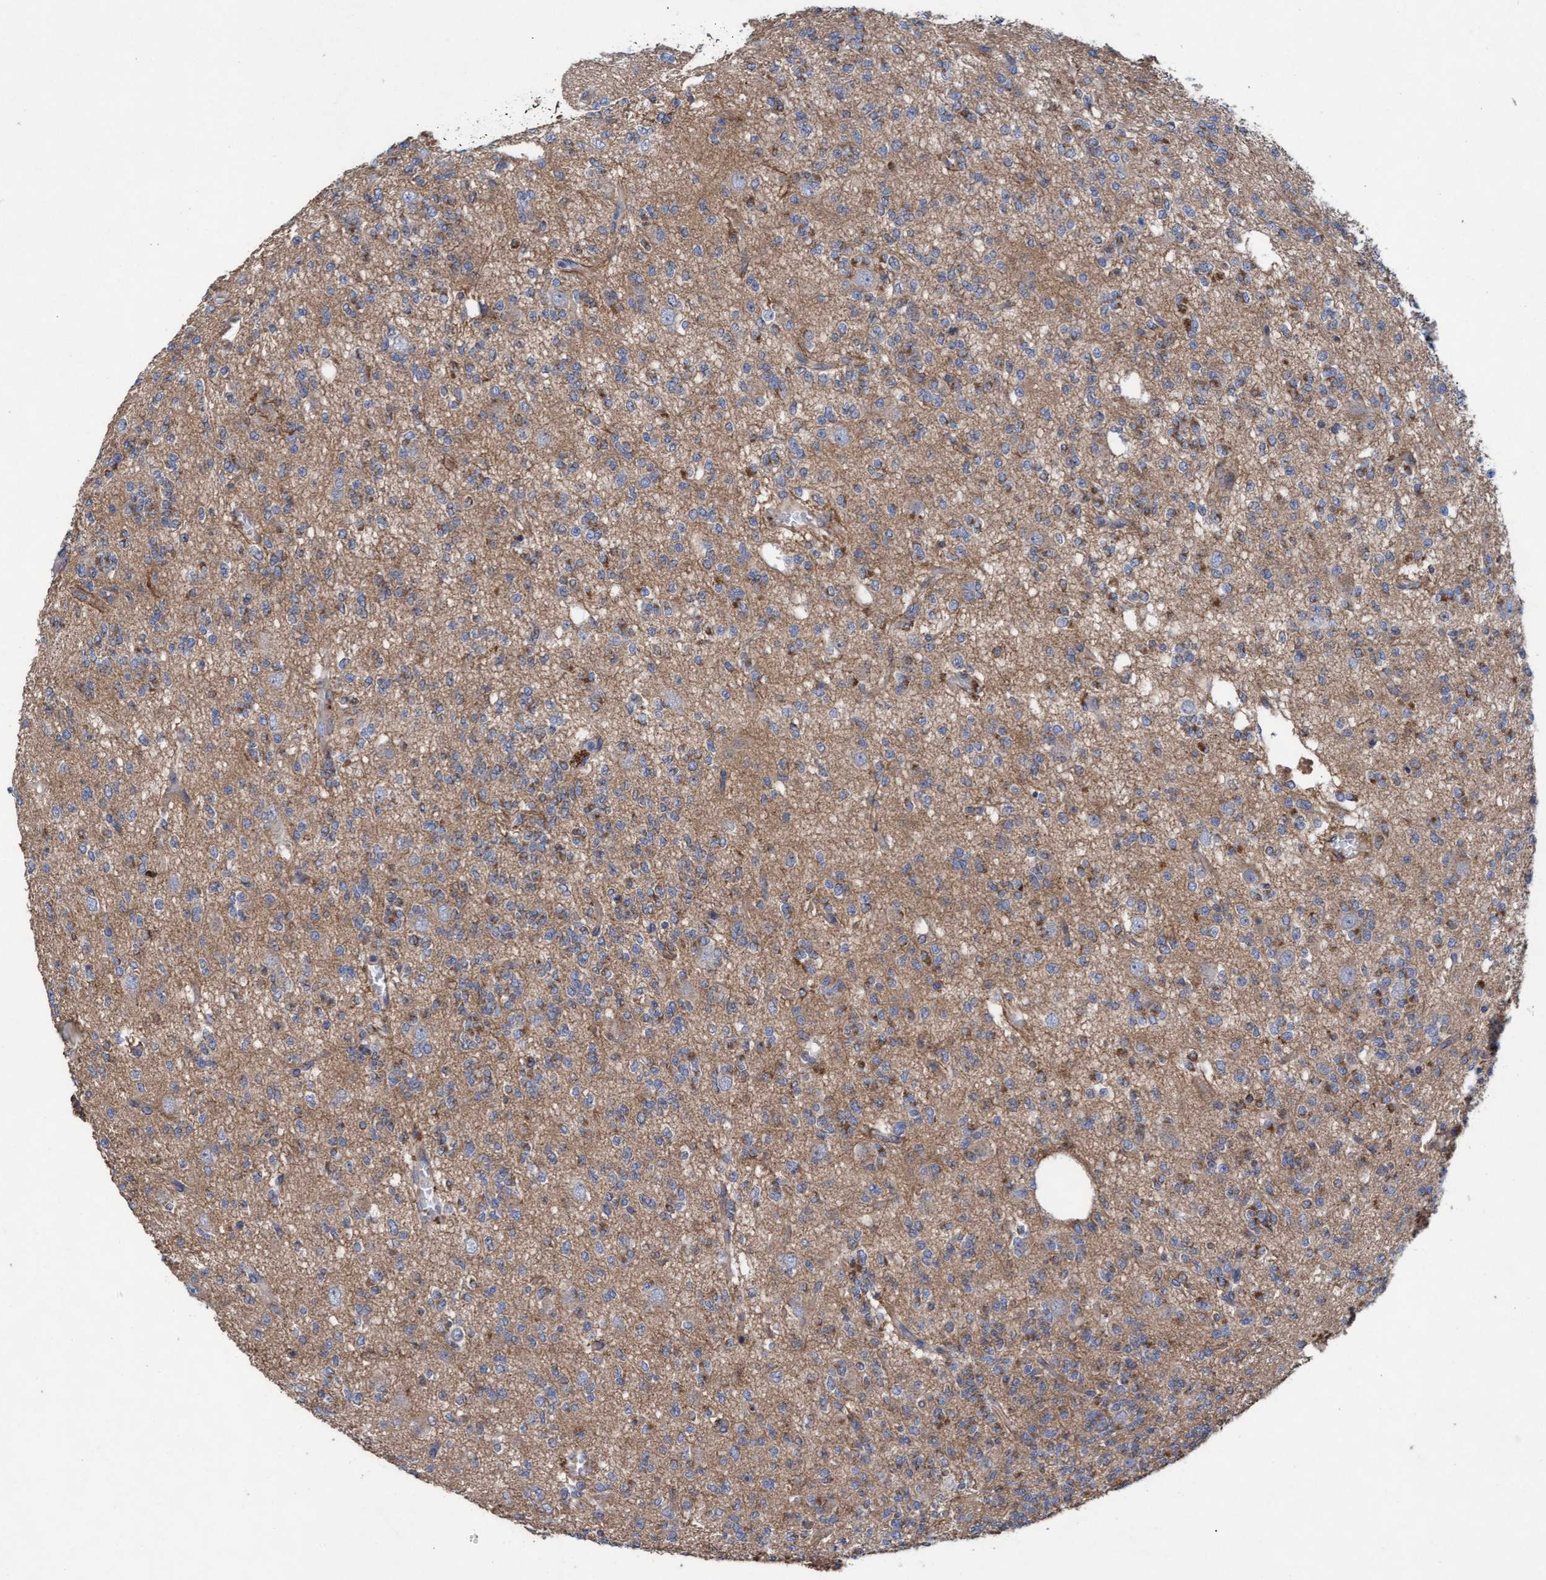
{"staining": {"intensity": "weak", "quantity": ">75%", "location": "cytoplasmic/membranous"}, "tissue": "glioma", "cell_type": "Tumor cells", "image_type": "cancer", "snomed": [{"axis": "morphology", "description": "Glioma, malignant, Low grade"}, {"axis": "topography", "description": "Brain"}], "caption": "Glioma was stained to show a protein in brown. There is low levels of weak cytoplasmic/membranous expression in about >75% of tumor cells. The staining is performed using DAB brown chromogen to label protein expression. The nuclei are counter-stained blue using hematoxylin.", "gene": "MRPL38", "patient": {"sex": "male", "age": 38}}